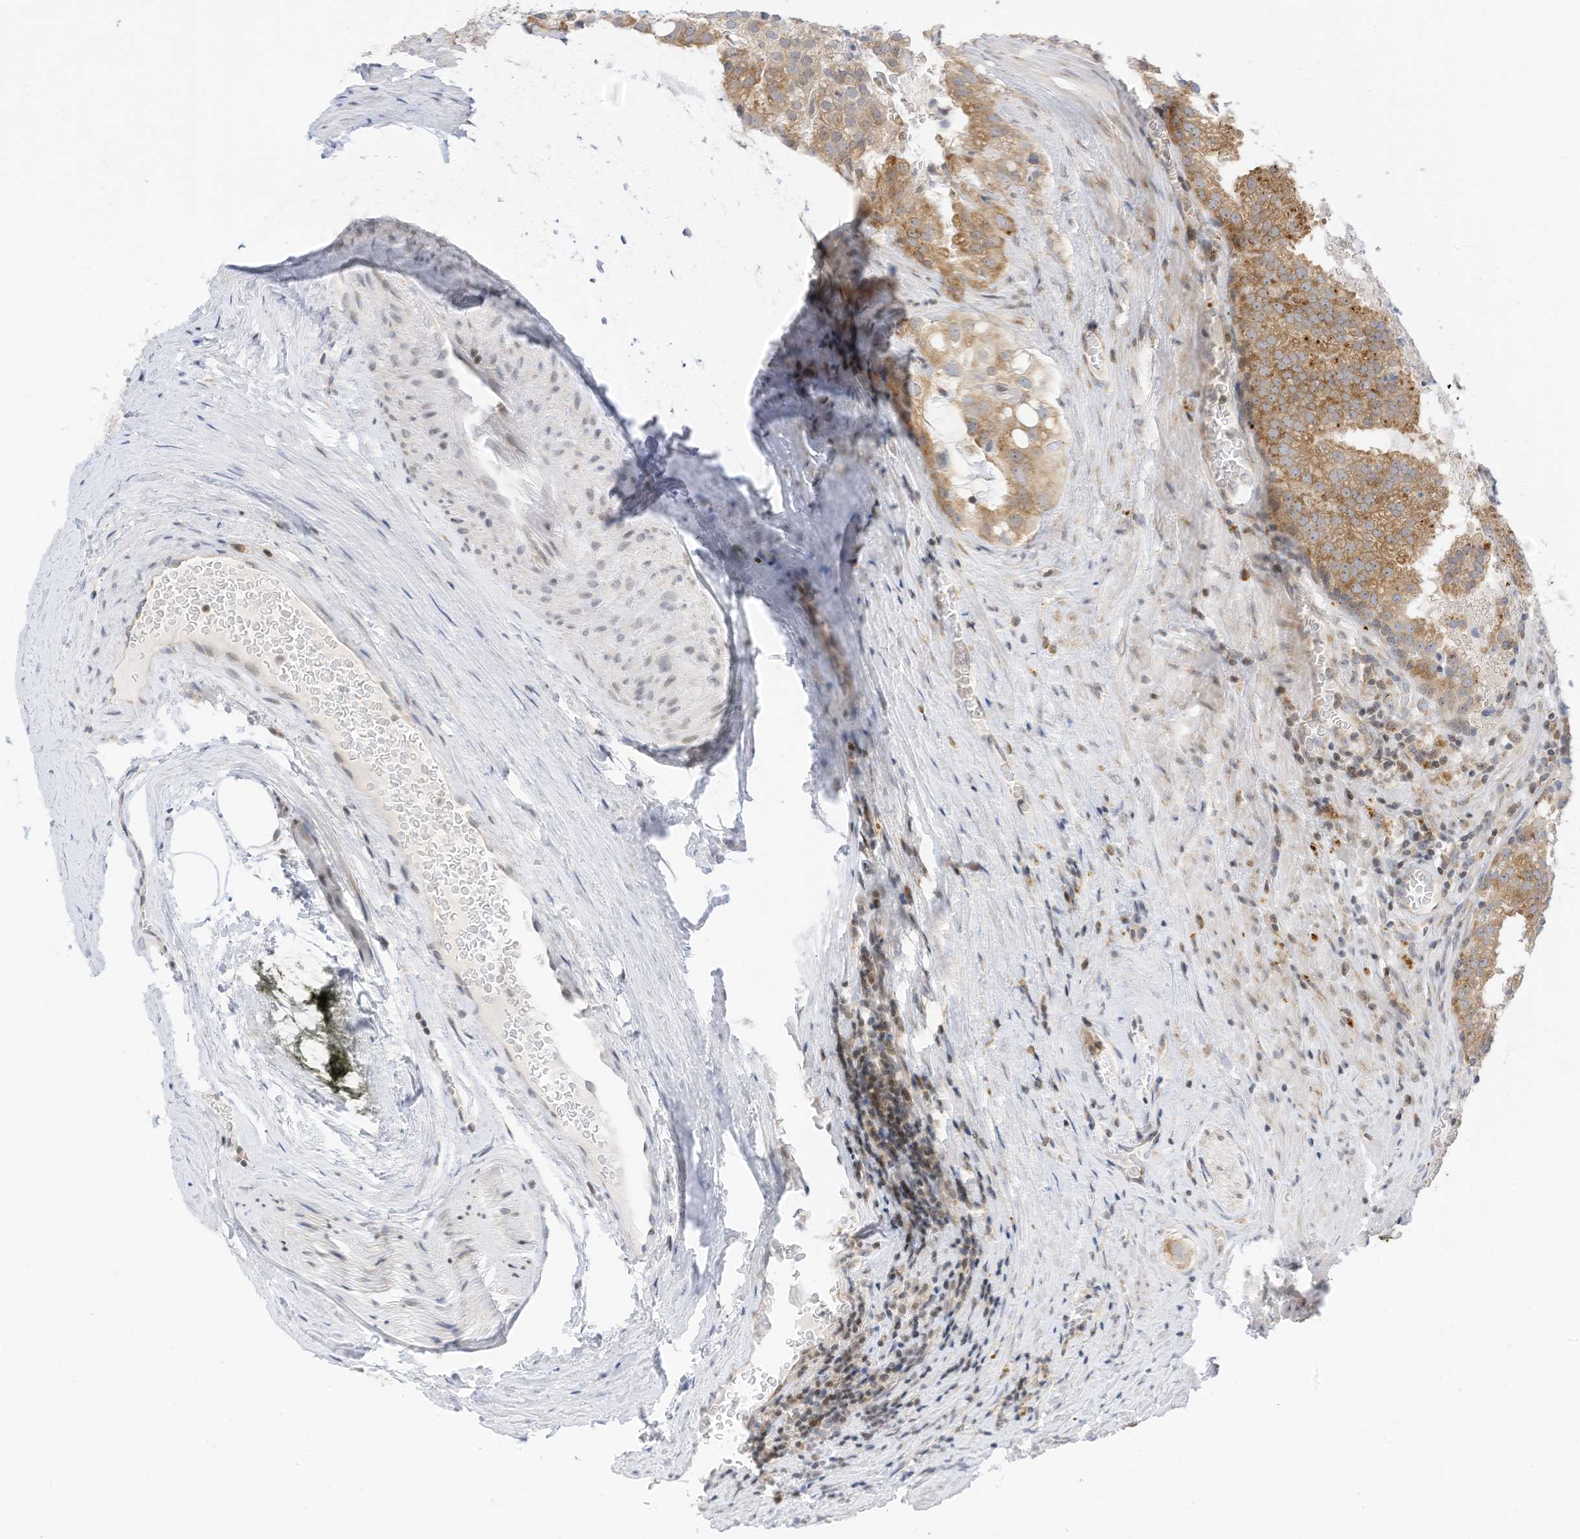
{"staining": {"intensity": "moderate", "quantity": "25%-75%", "location": "cytoplasmic/membranous"}, "tissue": "prostate cancer", "cell_type": "Tumor cells", "image_type": "cancer", "snomed": [{"axis": "morphology", "description": "Adenocarcinoma, High grade"}, {"axis": "topography", "description": "Prostate"}], "caption": "The immunohistochemical stain shows moderate cytoplasmic/membranous positivity in tumor cells of adenocarcinoma (high-grade) (prostate) tissue. The staining was performed using DAB (3,3'-diaminobenzidine) to visualize the protein expression in brown, while the nuclei were stained in blue with hematoxylin (Magnification: 20x).", "gene": "EDF1", "patient": {"sex": "male", "age": 68}}